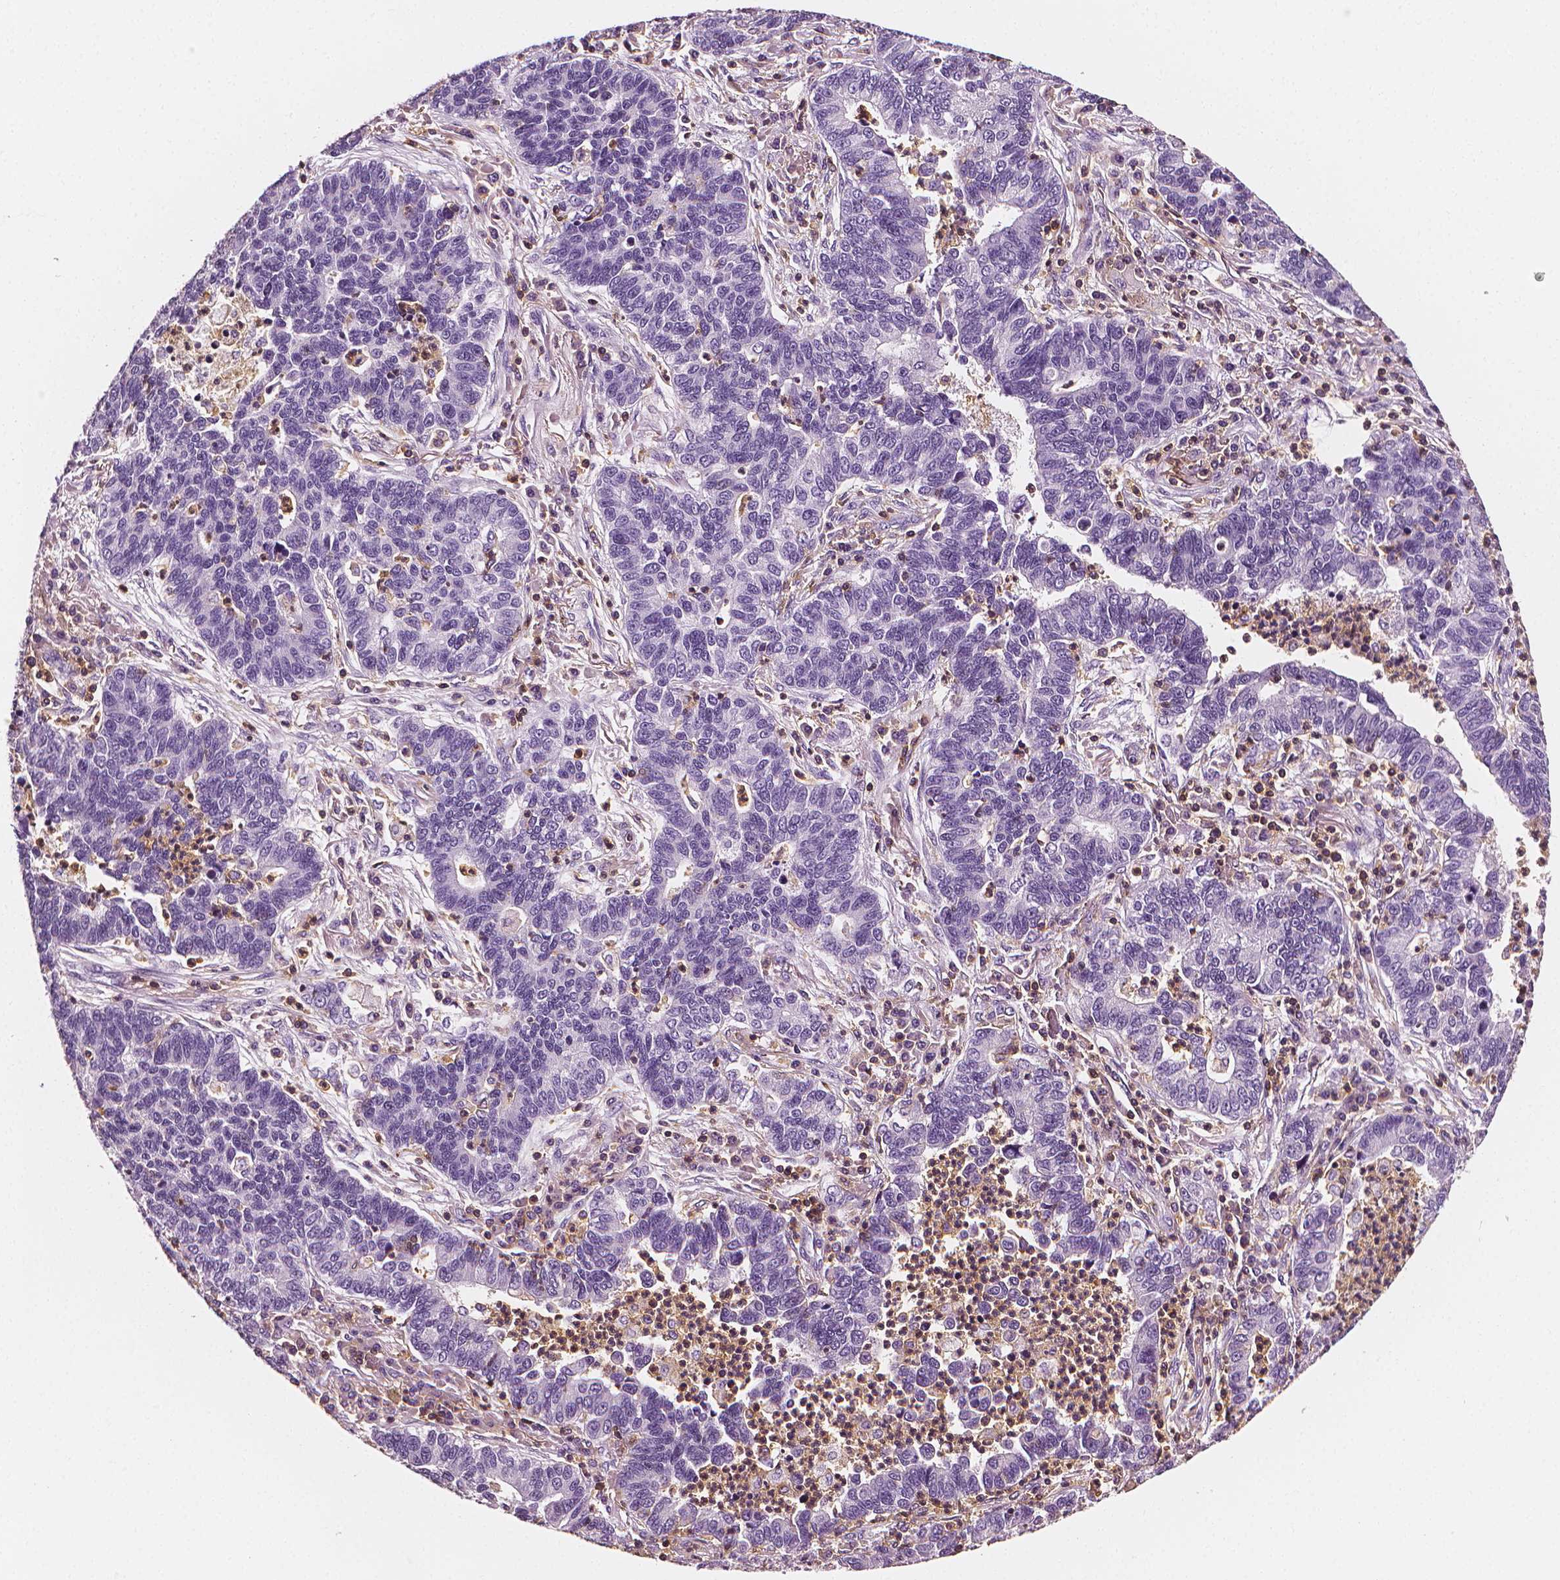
{"staining": {"intensity": "negative", "quantity": "none", "location": "none"}, "tissue": "lung cancer", "cell_type": "Tumor cells", "image_type": "cancer", "snomed": [{"axis": "morphology", "description": "Adenocarcinoma, NOS"}, {"axis": "topography", "description": "Lung"}], "caption": "Immunohistochemistry of lung cancer reveals no staining in tumor cells.", "gene": "PTPRC", "patient": {"sex": "female", "age": 57}}